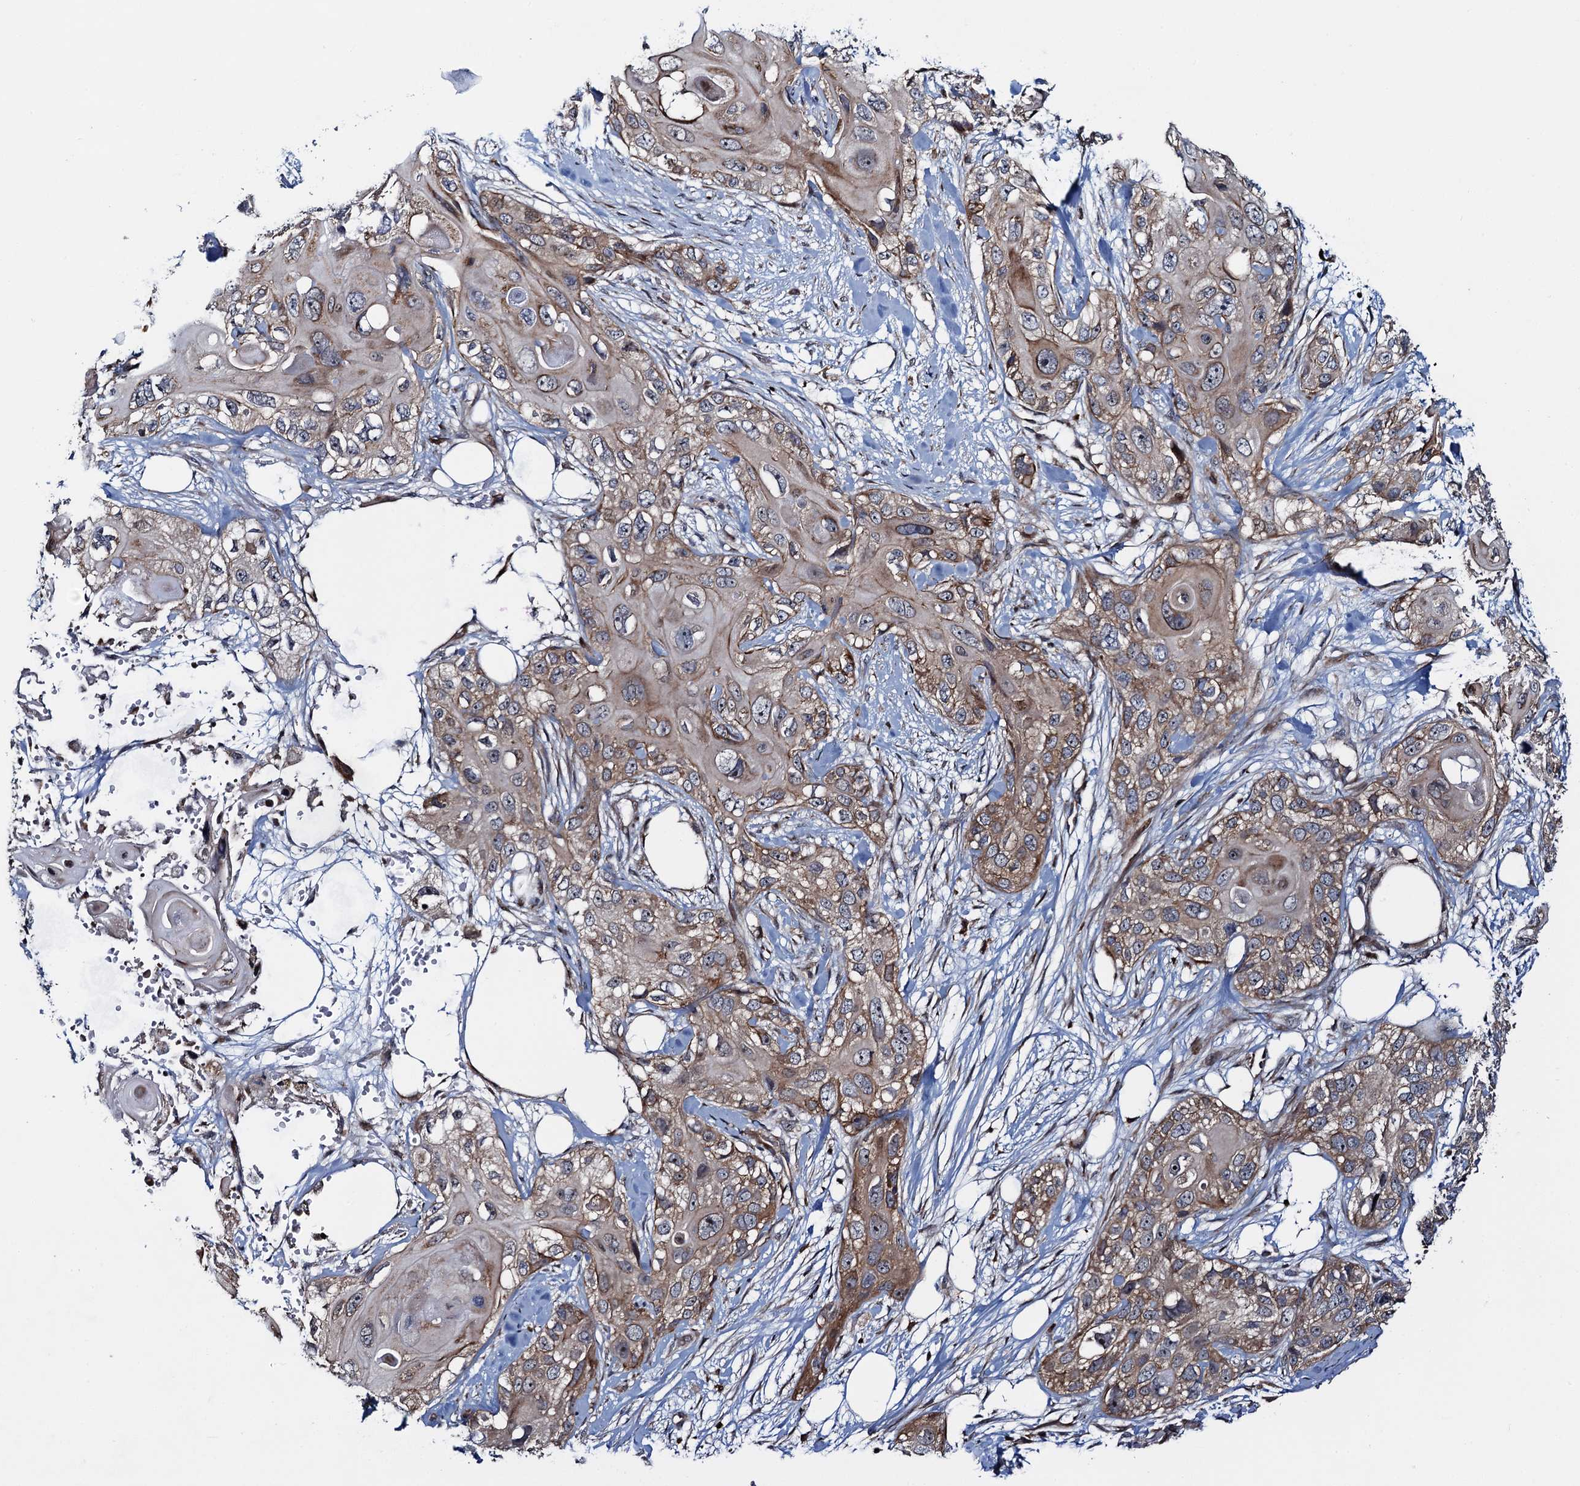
{"staining": {"intensity": "weak", "quantity": ">75%", "location": "cytoplasmic/membranous"}, "tissue": "skin cancer", "cell_type": "Tumor cells", "image_type": "cancer", "snomed": [{"axis": "morphology", "description": "Normal tissue, NOS"}, {"axis": "morphology", "description": "Squamous cell carcinoma, NOS"}, {"axis": "topography", "description": "Skin"}], "caption": "Skin cancer (squamous cell carcinoma) stained for a protein displays weak cytoplasmic/membranous positivity in tumor cells.", "gene": "CCDC102A", "patient": {"sex": "male", "age": 72}}